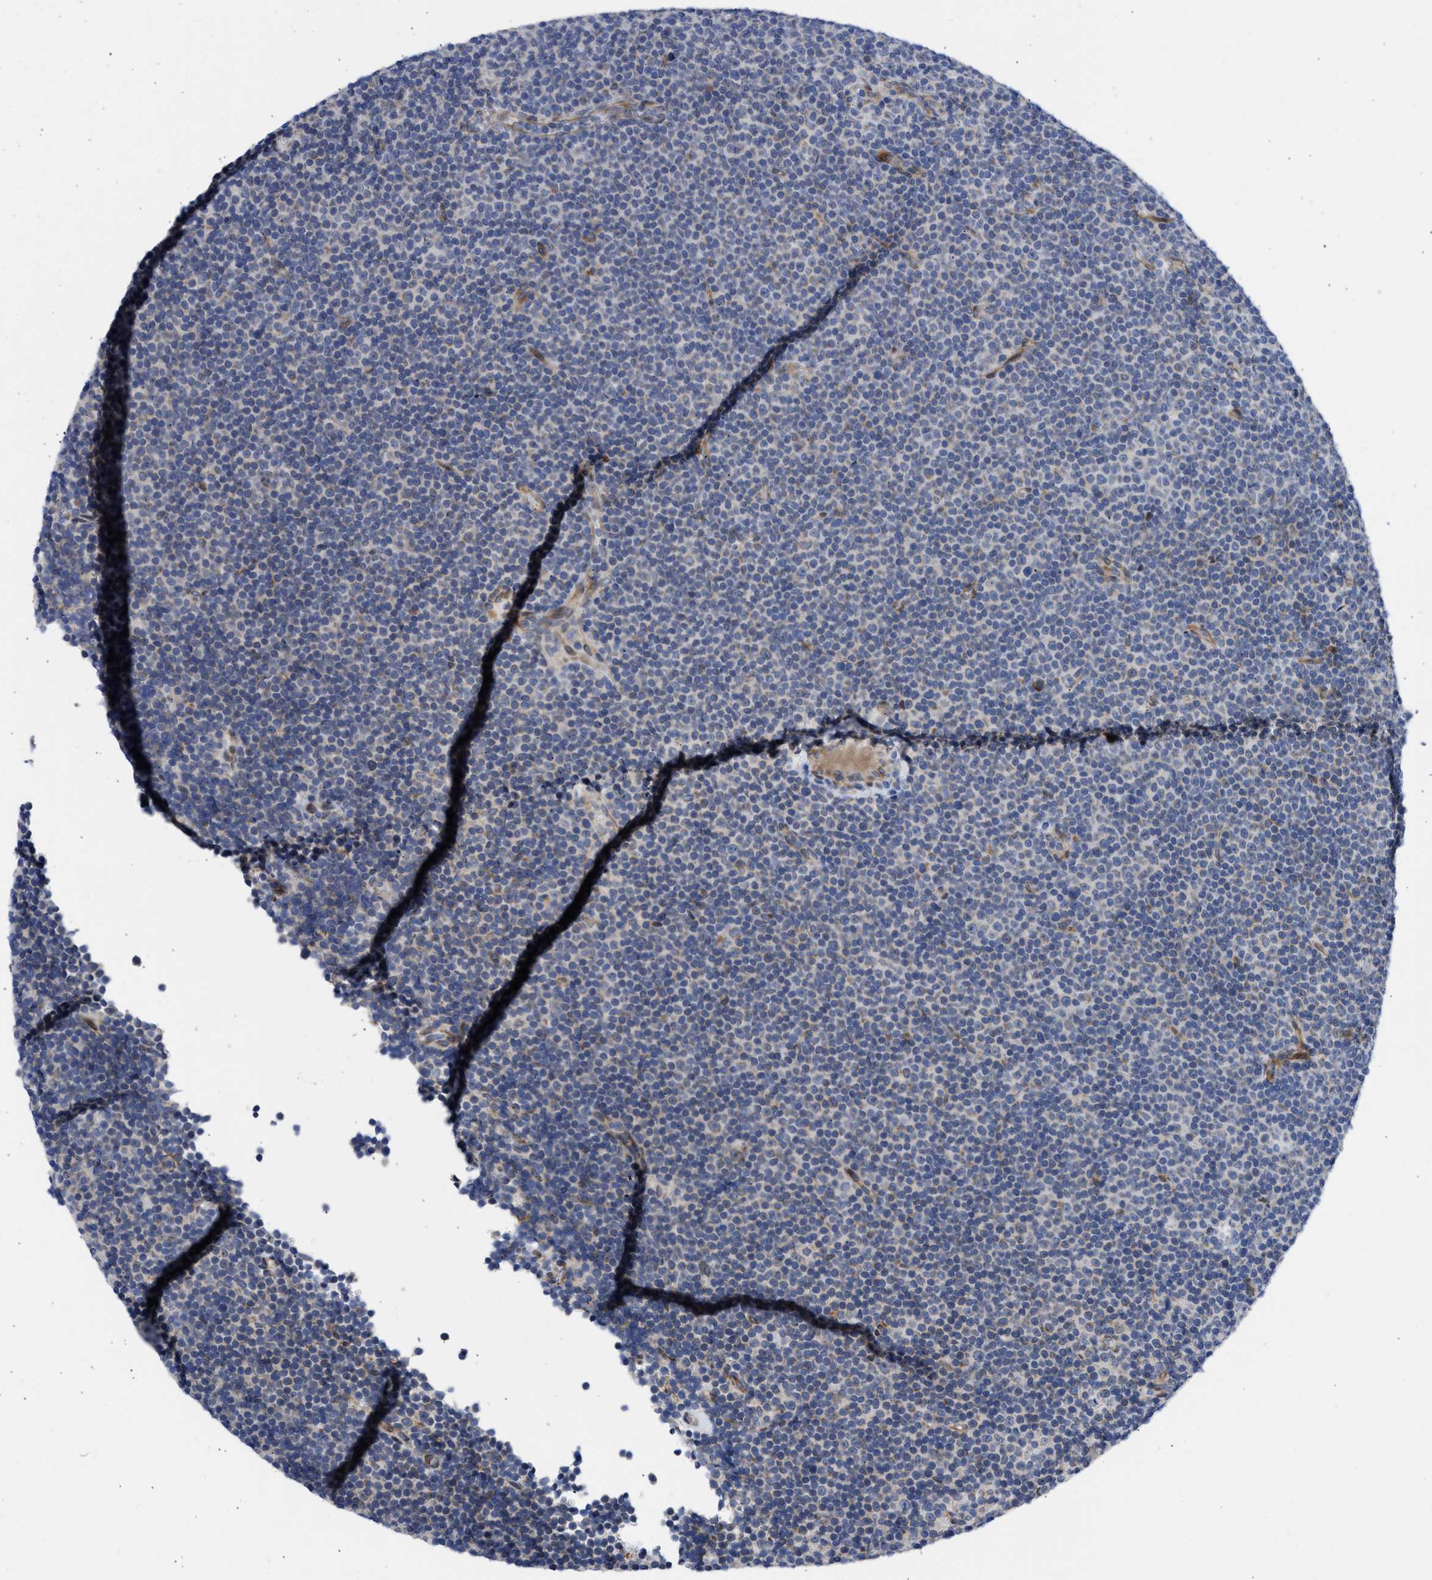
{"staining": {"intensity": "weak", "quantity": "<25%", "location": "cytoplasmic/membranous"}, "tissue": "lymphoma", "cell_type": "Tumor cells", "image_type": "cancer", "snomed": [{"axis": "morphology", "description": "Malignant lymphoma, non-Hodgkin's type, Low grade"}, {"axis": "topography", "description": "Lymph node"}], "caption": "Protein analysis of lymphoma demonstrates no significant expression in tumor cells. (DAB (3,3'-diaminobenzidine) immunohistochemistry with hematoxylin counter stain).", "gene": "NUP35", "patient": {"sex": "female", "age": 67}}